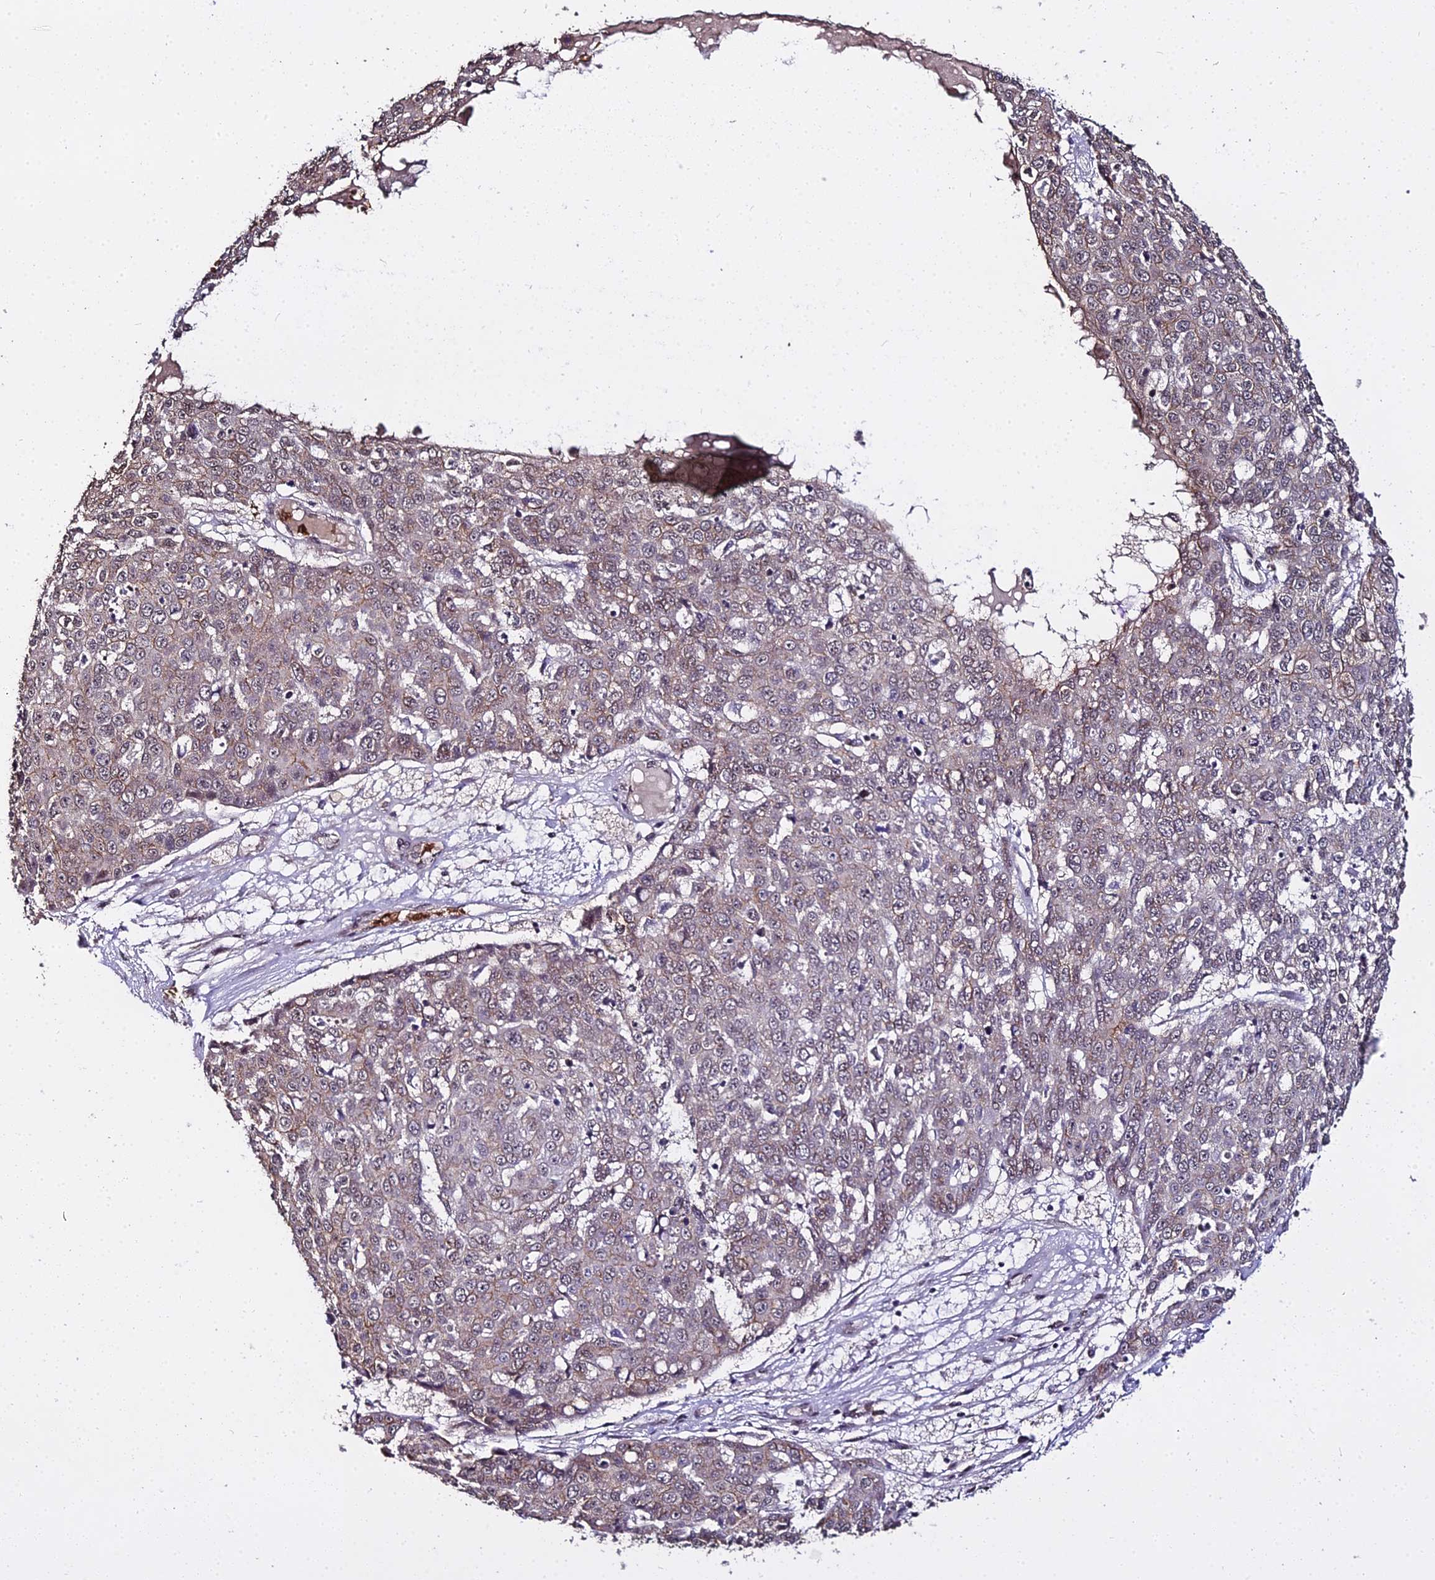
{"staining": {"intensity": "weak", "quantity": "25%-75%", "location": "cytoplasmic/membranous"}, "tissue": "skin cancer", "cell_type": "Tumor cells", "image_type": "cancer", "snomed": [{"axis": "morphology", "description": "Squamous cell carcinoma, NOS"}, {"axis": "topography", "description": "Skin"}], "caption": "Skin cancer (squamous cell carcinoma) stained for a protein reveals weak cytoplasmic/membranous positivity in tumor cells.", "gene": "ZDBF2", "patient": {"sex": "male", "age": 71}}